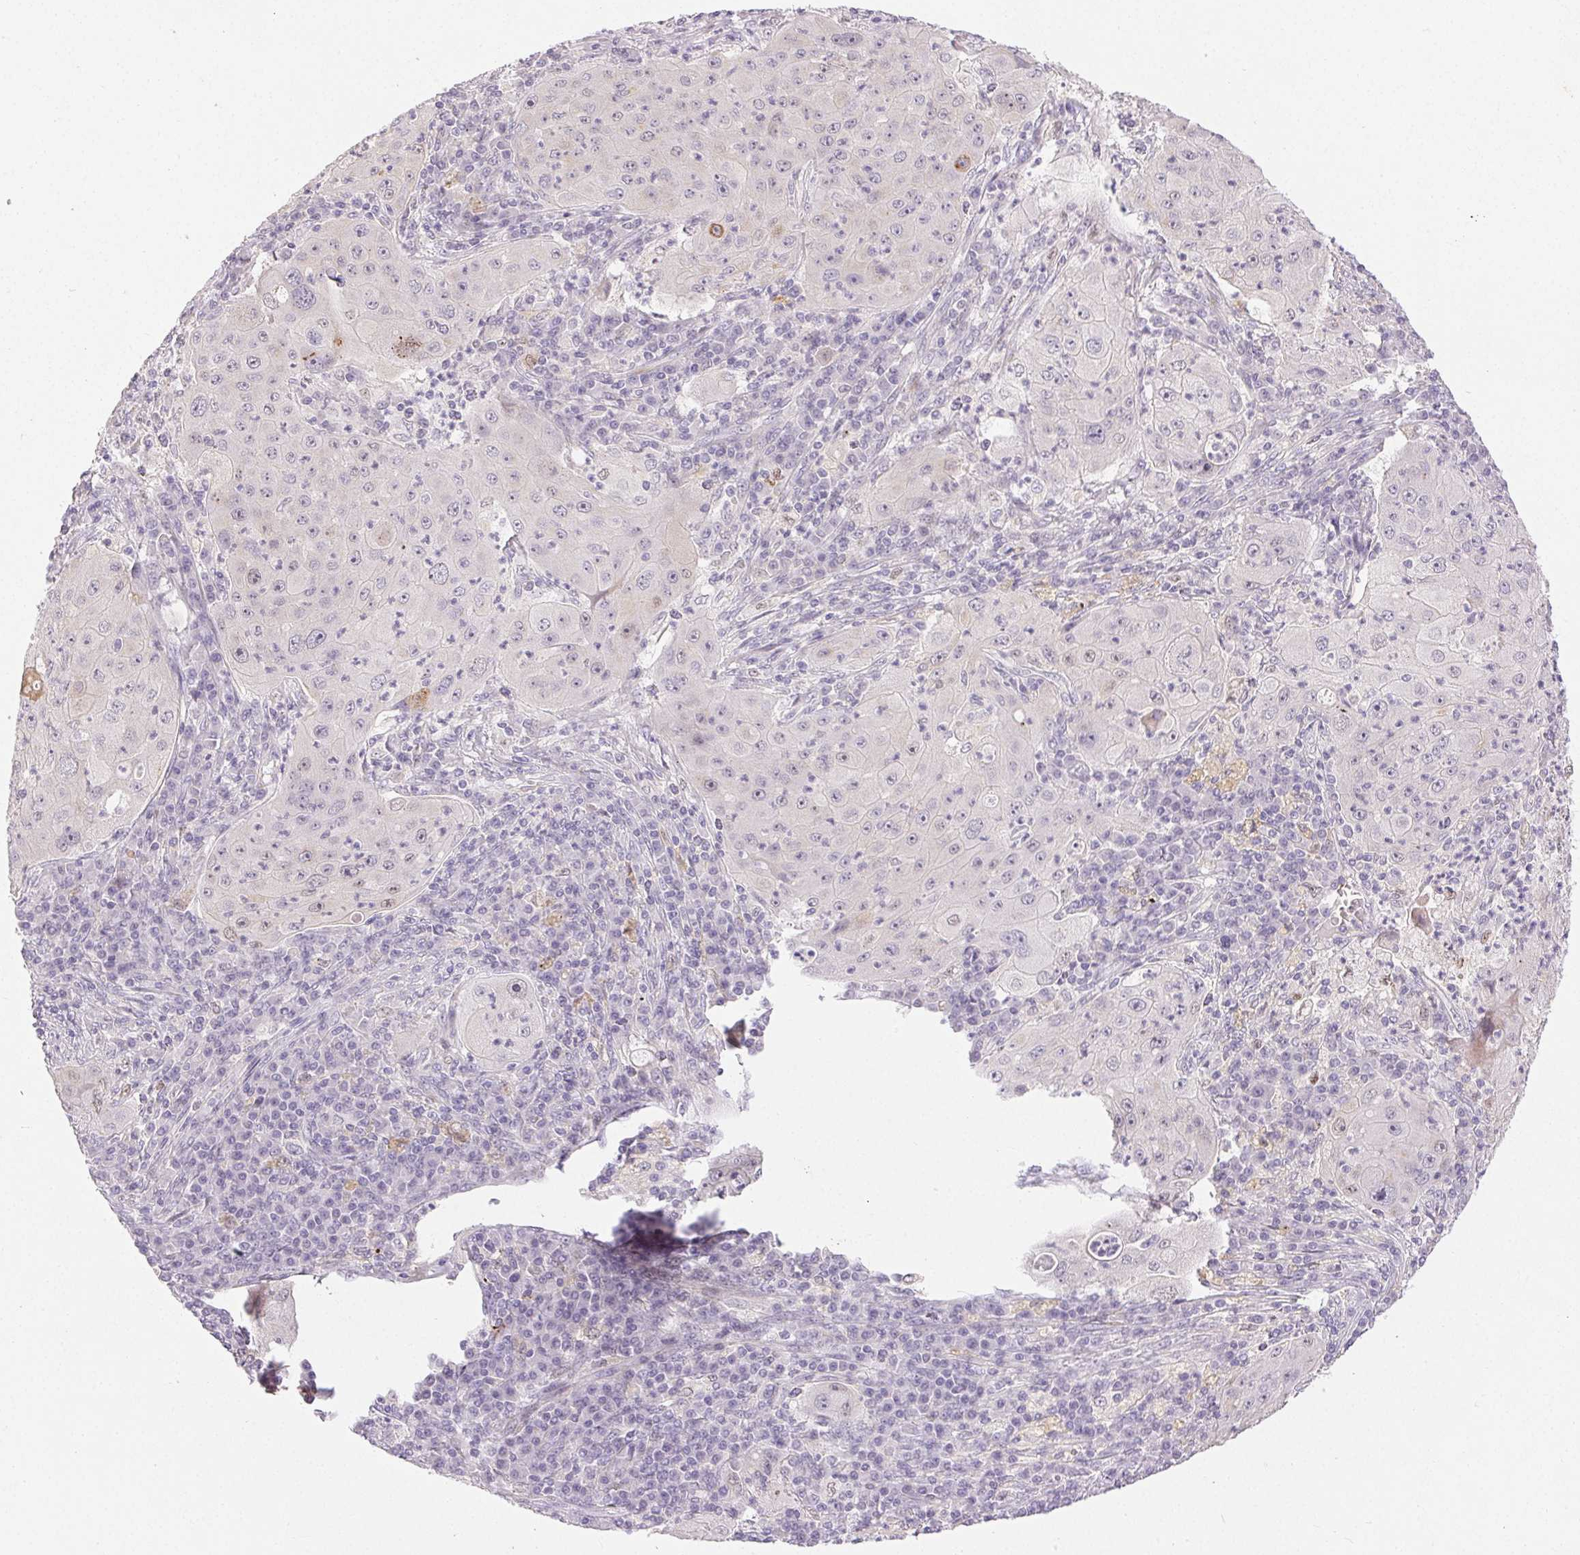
{"staining": {"intensity": "negative", "quantity": "none", "location": "none"}, "tissue": "lung cancer", "cell_type": "Tumor cells", "image_type": "cancer", "snomed": [{"axis": "morphology", "description": "Squamous cell carcinoma, NOS"}, {"axis": "topography", "description": "Lung"}], "caption": "Histopathology image shows no significant protein staining in tumor cells of lung squamous cell carcinoma. Nuclei are stained in blue.", "gene": "RPGRIP1", "patient": {"sex": "female", "age": 59}}